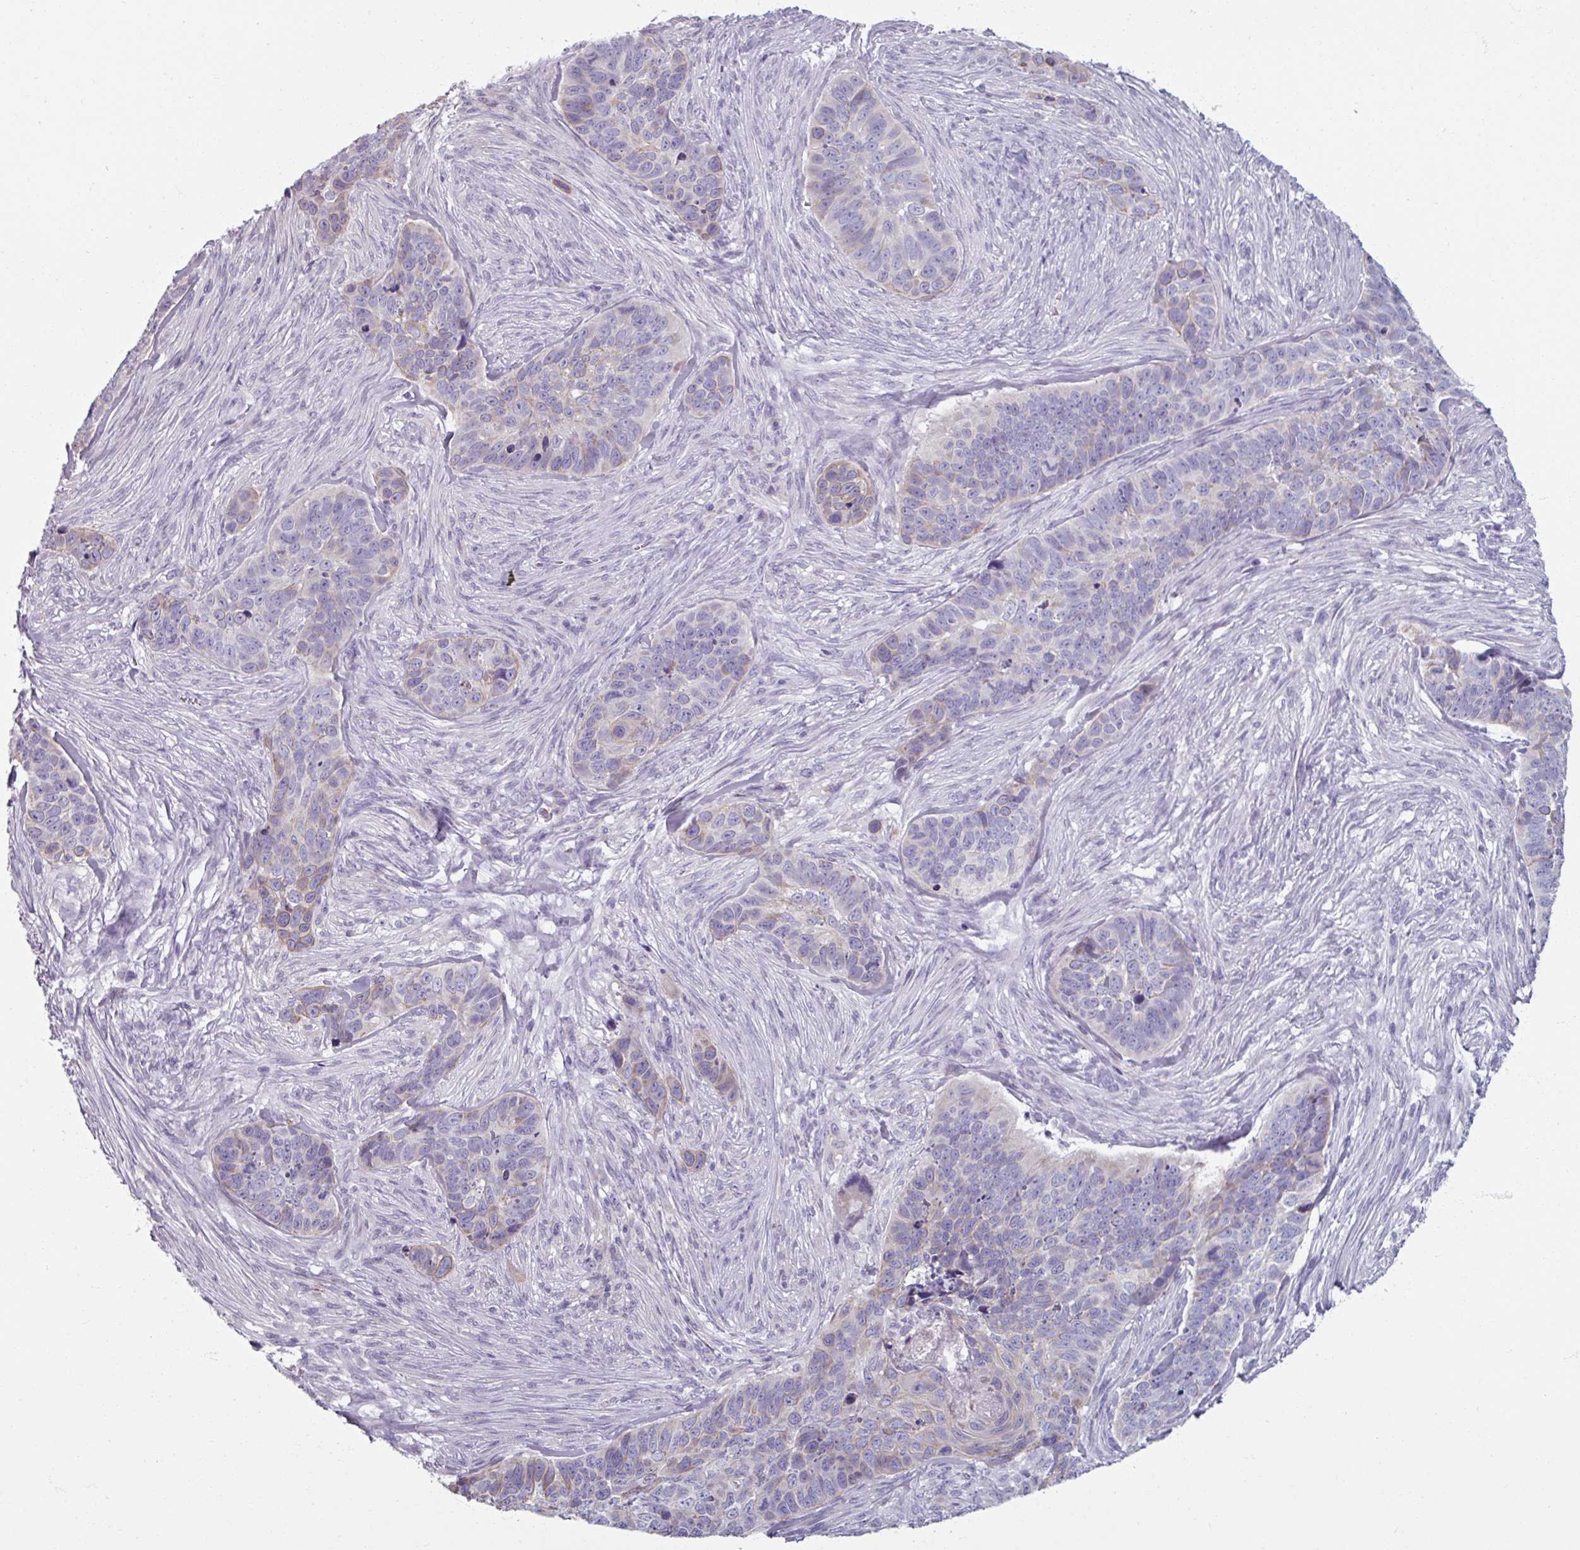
{"staining": {"intensity": "weak", "quantity": "<25%", "location": "cytoplasmic/membranous"}, "tissue": "skin cancer", "cell_type": "Tumor cells", "image_type": "cancer", "snomed": [{"axis": "morphology", "description": "Basal cell carcinoma"}, {"axis": "topography", "description": "Skin"}], "caption": "Tumor cells show no significant expression in basal cell carcinoma (skin).", "gene": "SPESP1", "patient": {"sex": "female", "age": 82}}